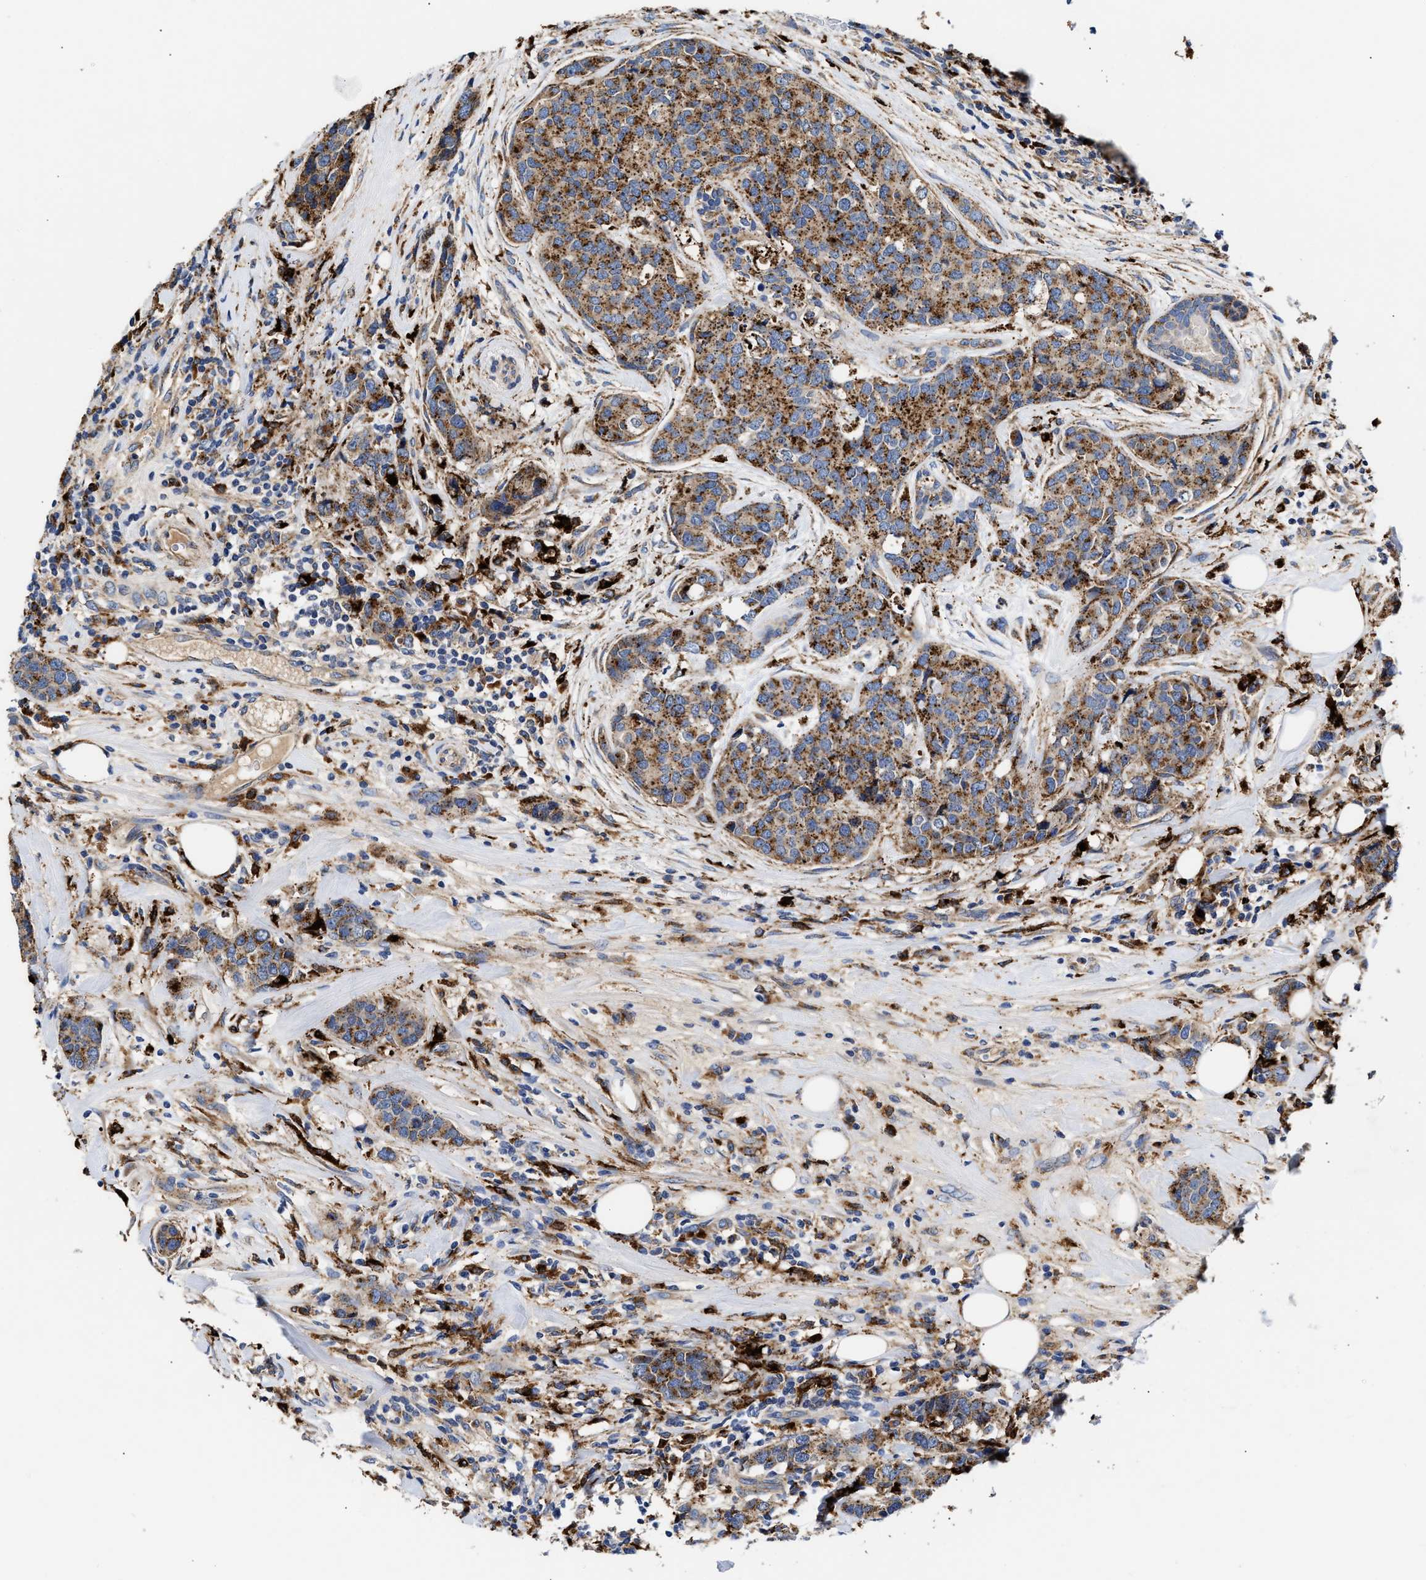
{"staining": {"intensity": "strong", "quantity": ">75%", "location": "cytoplasmic/membranous"}, "tissue": "breast cancer", "cell_type": "Tumor cells", "image_type": "cancer", "snomed": [{"axis": "morphology", "description": "Lobular carcinoma"}, {"axis": "topography", "description": "Breast"}], "caption": "Tumor cells show high levels of strong cytoplasmic/membranous positivity in approximately >75% of cells in breast cancer (lobular carcinoma).", "gene": "CCDC146", "patient": {"sex": "female", "age": 59}}